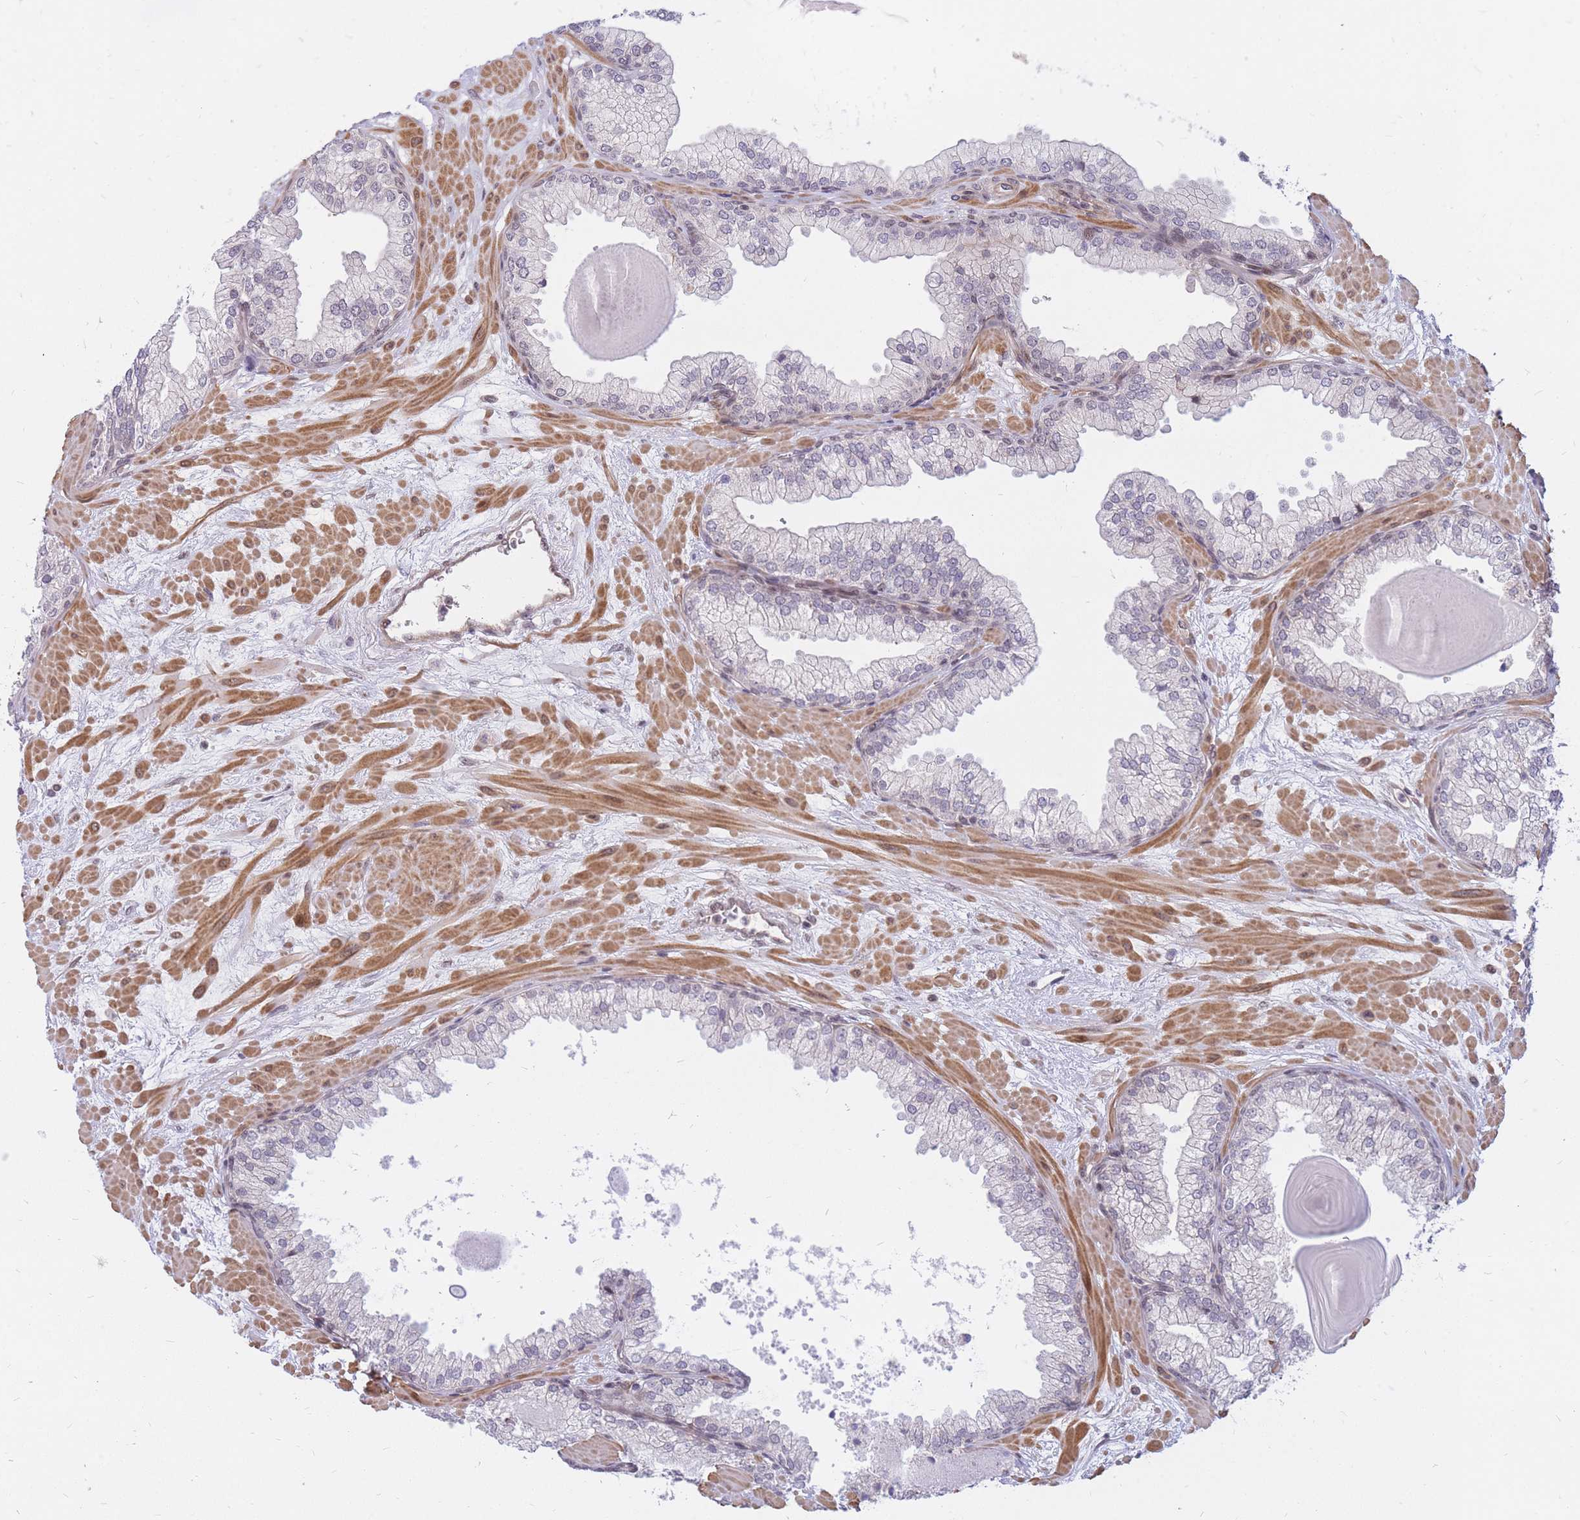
{"staining": {"intensity": "weak", "quantity": "25%-75%", "location": "cytoplasmic/membranous,nuclear"}, "tissue": "prostate", "cell_type": "Glandular cells", "image_type": "normal", "snomed": [{"axis": "morphology", "description": "Normal tissue, NOS"}, {"axis": "topography", "description": "Prostate"}], "caption": "IHC histopathology image of benign human prostate stained for a protein (brown), which shows low levels of weak cytoplasmic/membranous,nuclear positivity in approximately 25%-75% of glandular cells.", "gene": "ERICH6B", "patient": {"sex": "male", "age": 61}}